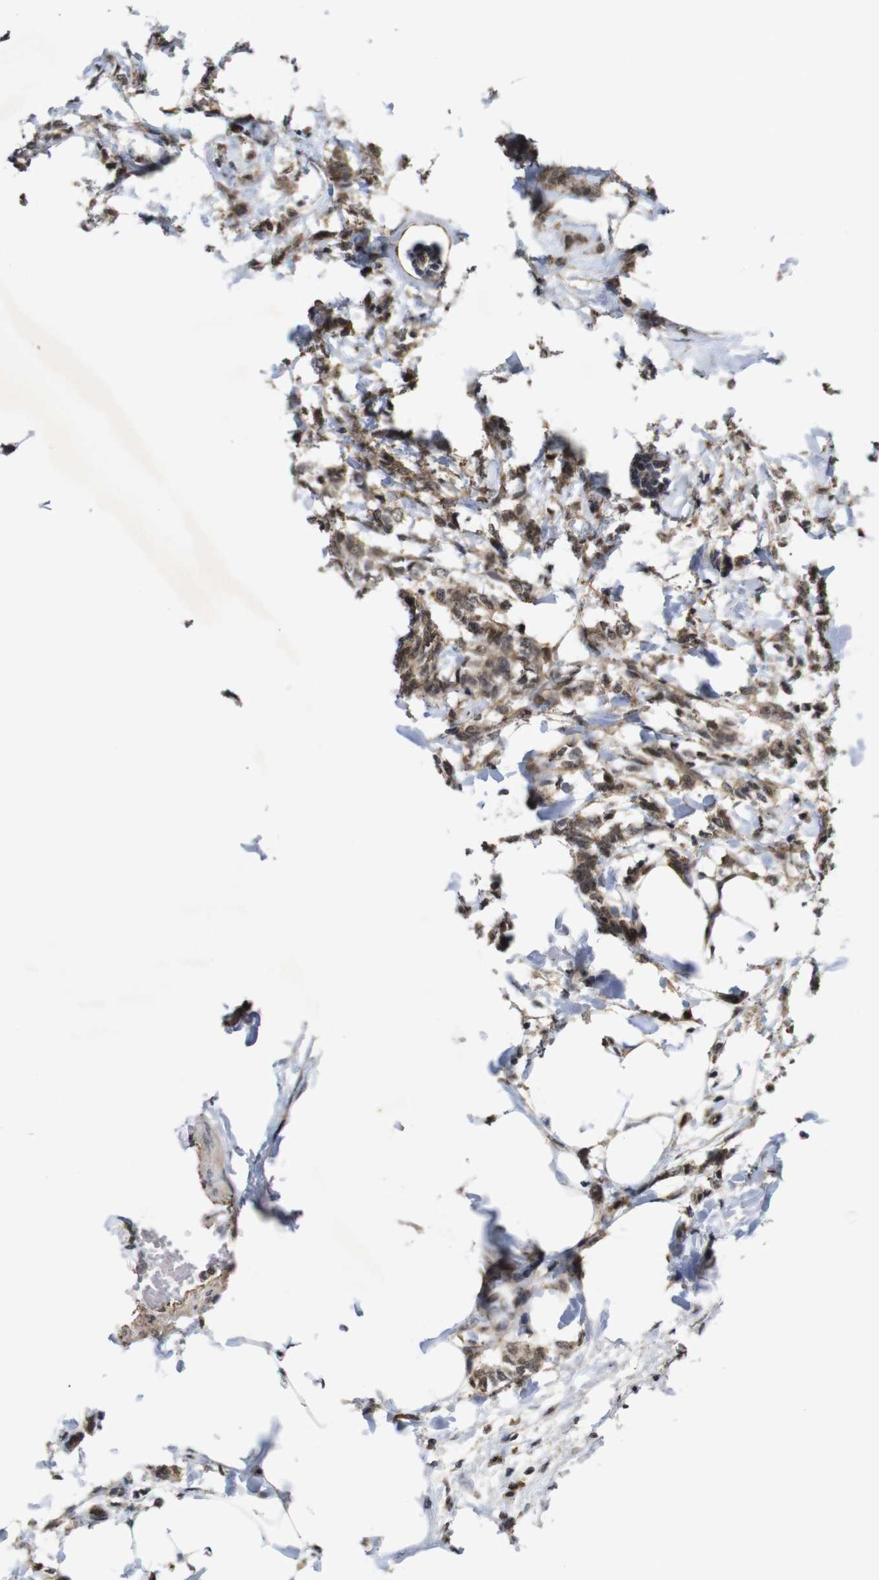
{"staining": {"intensity": "weak", "quantity": ">75%", "location": "cytoplasmic/membranous"}, "tissue": "breast cancer", "cell_type": "Tumor cells", "image_type": "cancer", "snomed": [{"axis": "morphology", "description": "Lobular carcinoma, in situ"}, {"axis": "morphology", "description": "Lobular carcinoma"}, {"axis": "topography", "description": "Breast"}], "caption": "The image shows a brown stain indicating the presence of a protein in the cytoplasmic/membranous of tumor cells in lobular carcinoma in situ (breast).", "gene": "NANOS1", "patient": {"sex": "female", "age": 41}}